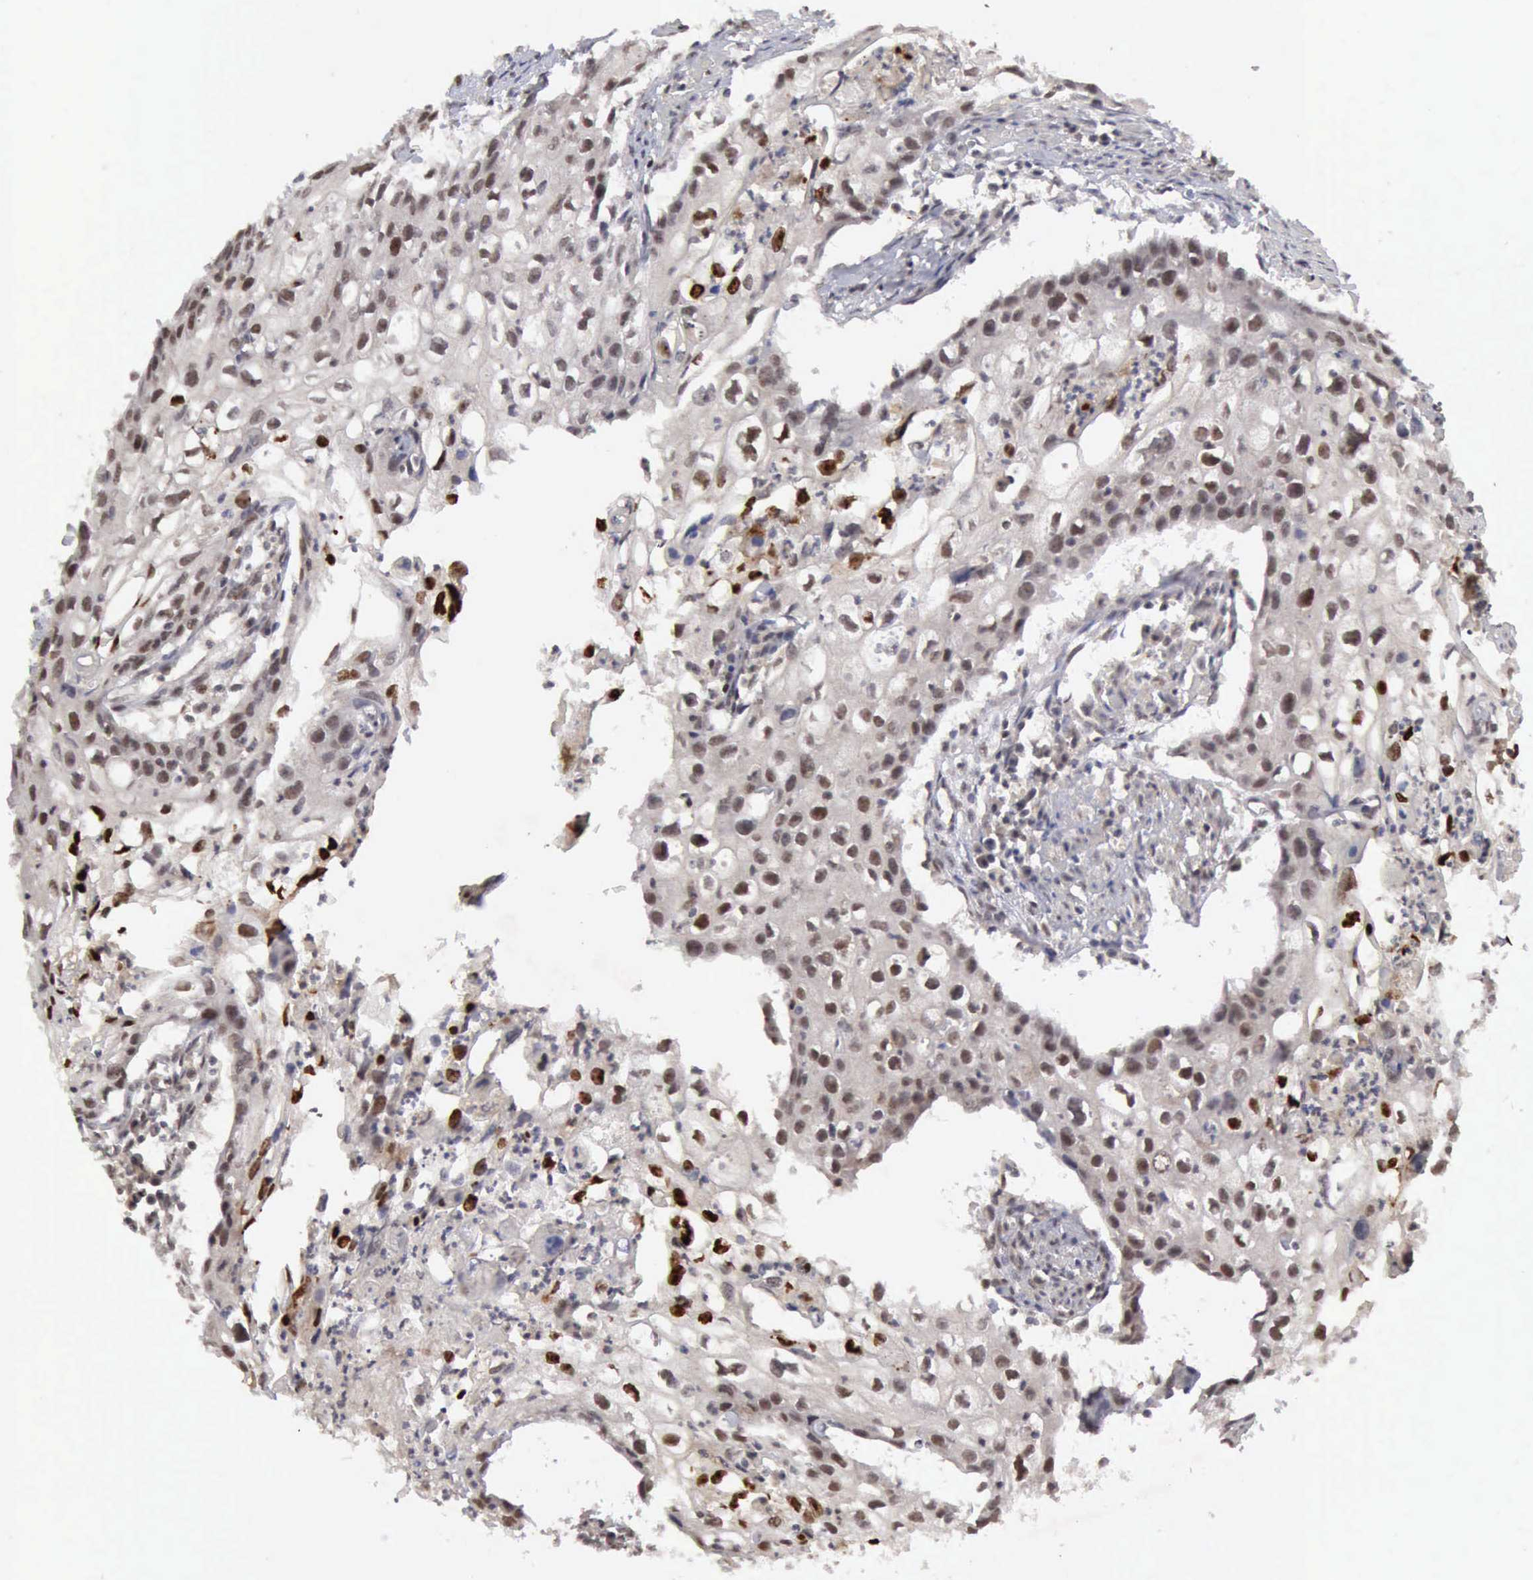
{"staining": {"intensity": "moderate", "quantity": "25%-75%", "location": "nuclear"}, "tissue": "urothelial cancer", "cell_type": "Tumor cells", "image_type": "cancer", "snomed": [{"axis": "morphology", "description": "Urothelial carcinoma, High grade"}, {"axis": "topography", "description": "Urinary bladder"}], "caption": "A micrograph showing moderate nuclear expression in about 25%-75% of tumor cells in urothelial cancer, as visualized by brown immunohistochemical staining.", "gene": "CDKN2A", "patient": {"sex": "male", "age": 54}}